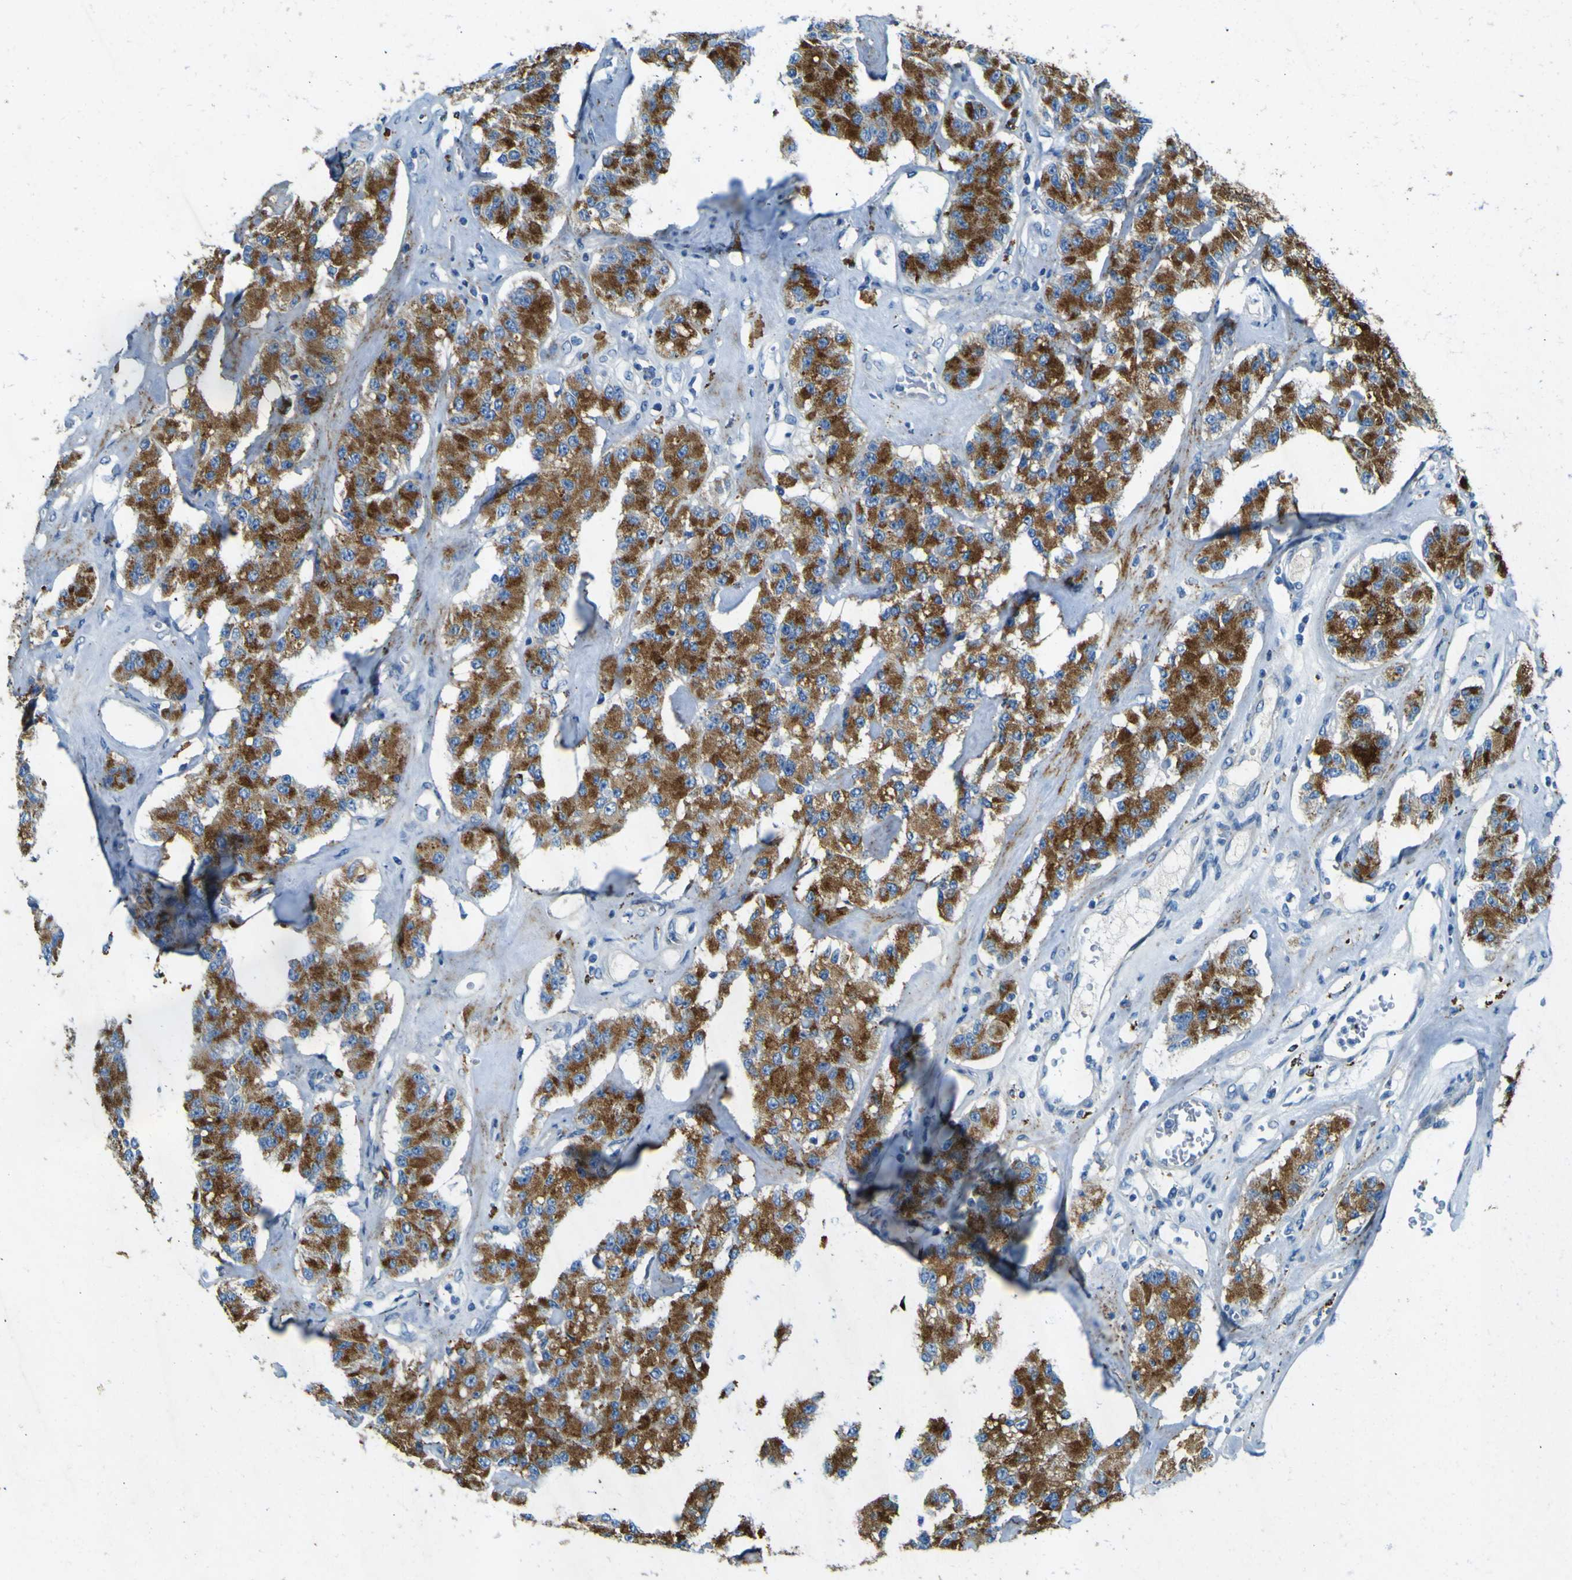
{"staining": {"intensity": "strong", "quantity": ">75%", "location": "cytoplasmic/membranous"}, "tissue": "carcinoid", "cell_type": "Tumor cells", "image_type": "cancer", "snomed": [{"axis": "morphology", "description": "Carcinoid, malignant, NOS"}, {"axis": "topography", "description": "Pancreas"}], "caption": "Strong cytoplasmic/membranous staining is identified in about >75% of tumor cells in malignant carcinoid.", "gene": "PDE9A", "patient": {"sex": "male", "age": 41}}